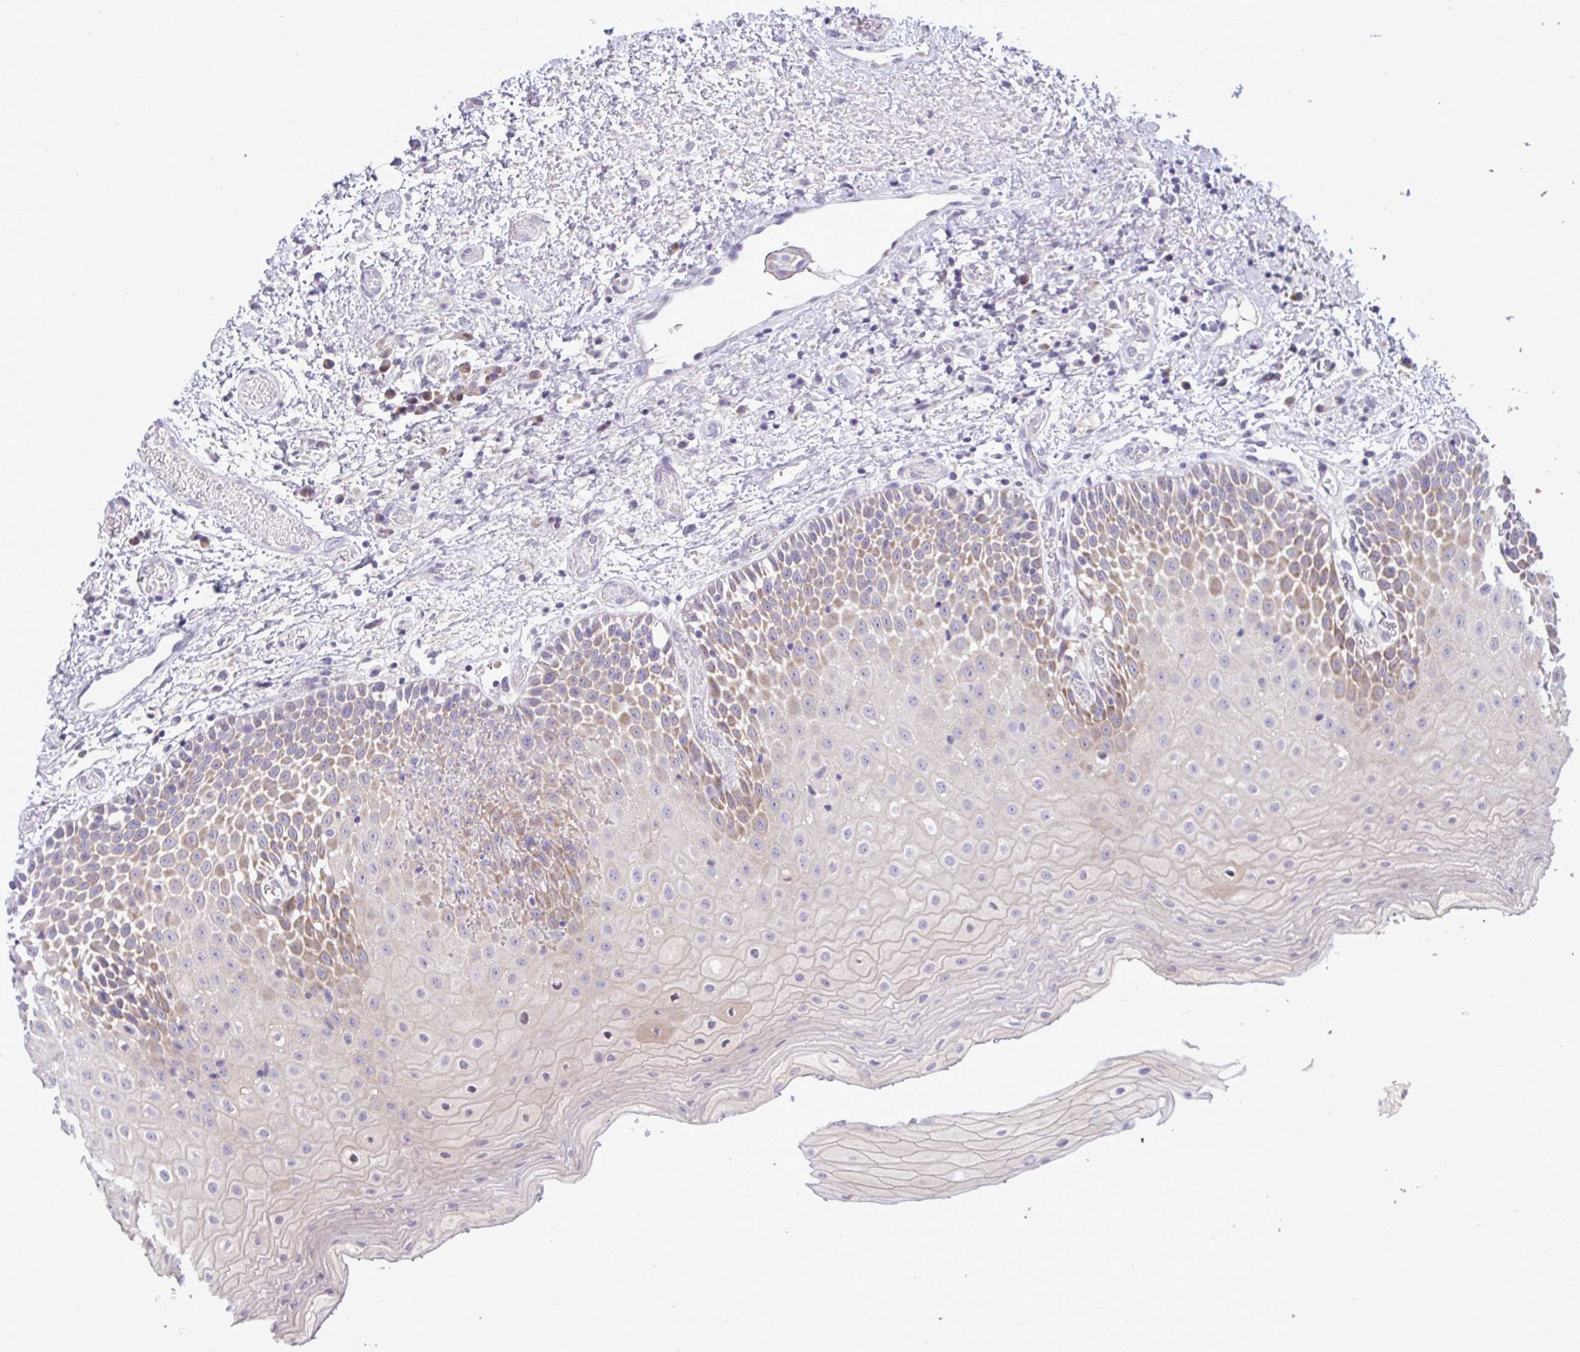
{"staining": {"intensity": "moderate", "quantity": "<25%", "location": "cytoplasmic/membranous"}, "tissue": "oral mucosa", "cell_type": "Squamous epithelial cells", "image_type": "normal", "snomed": [{"axis": "morphology", "description": "Normal tissue, NOS"}, {"axis": "topography", "description": "Oral tissue"}], "caption": "Protein staining exhibits moderate cytoplasmic/membranous expression in about <25% of squamous epithelial cells in benign oral mucosa.", "gene": "EPOP", "patient": {"sex": "female", "age": 82}}